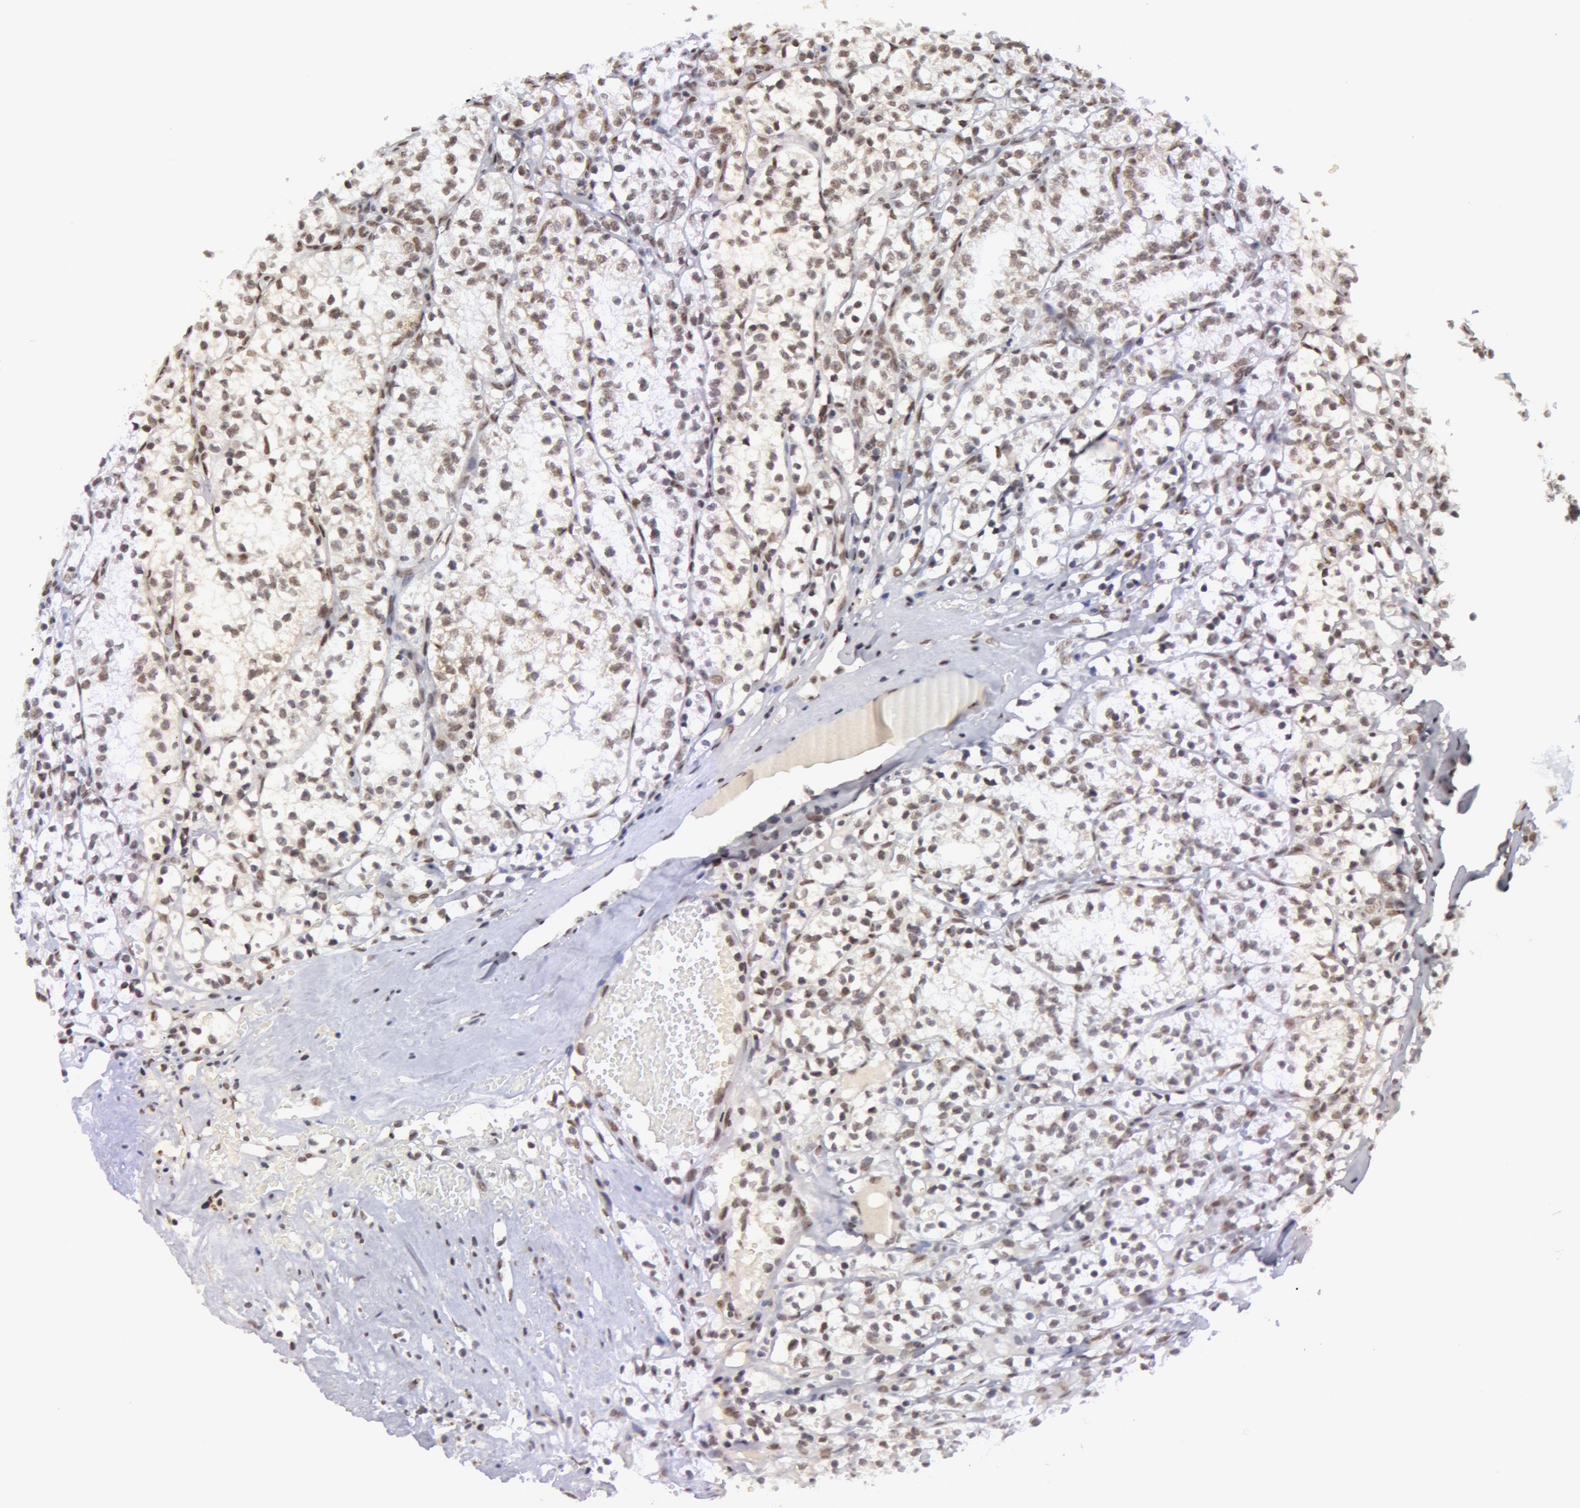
{"staining": {"intensity": "weak", "quantity": "25%-75%", "location": "nuclear"}, "tissue": "renal cancer", "cell_type": "Tumor cells", "image_type": "cancer", "snomed": [{"axis": "morphology", "description": "Adenocarcinoma, NOS"}, {"axis": "topography", "description": "Kidney"}], "caption": "This is a micrograph of immunohistochemistry (IHC) staining of renal adenocarcinoma, which shows weak positivity in the nuclear of tumor cells.", "gene": "VRTN", "patient": {"sex": "male", "age": 61}}